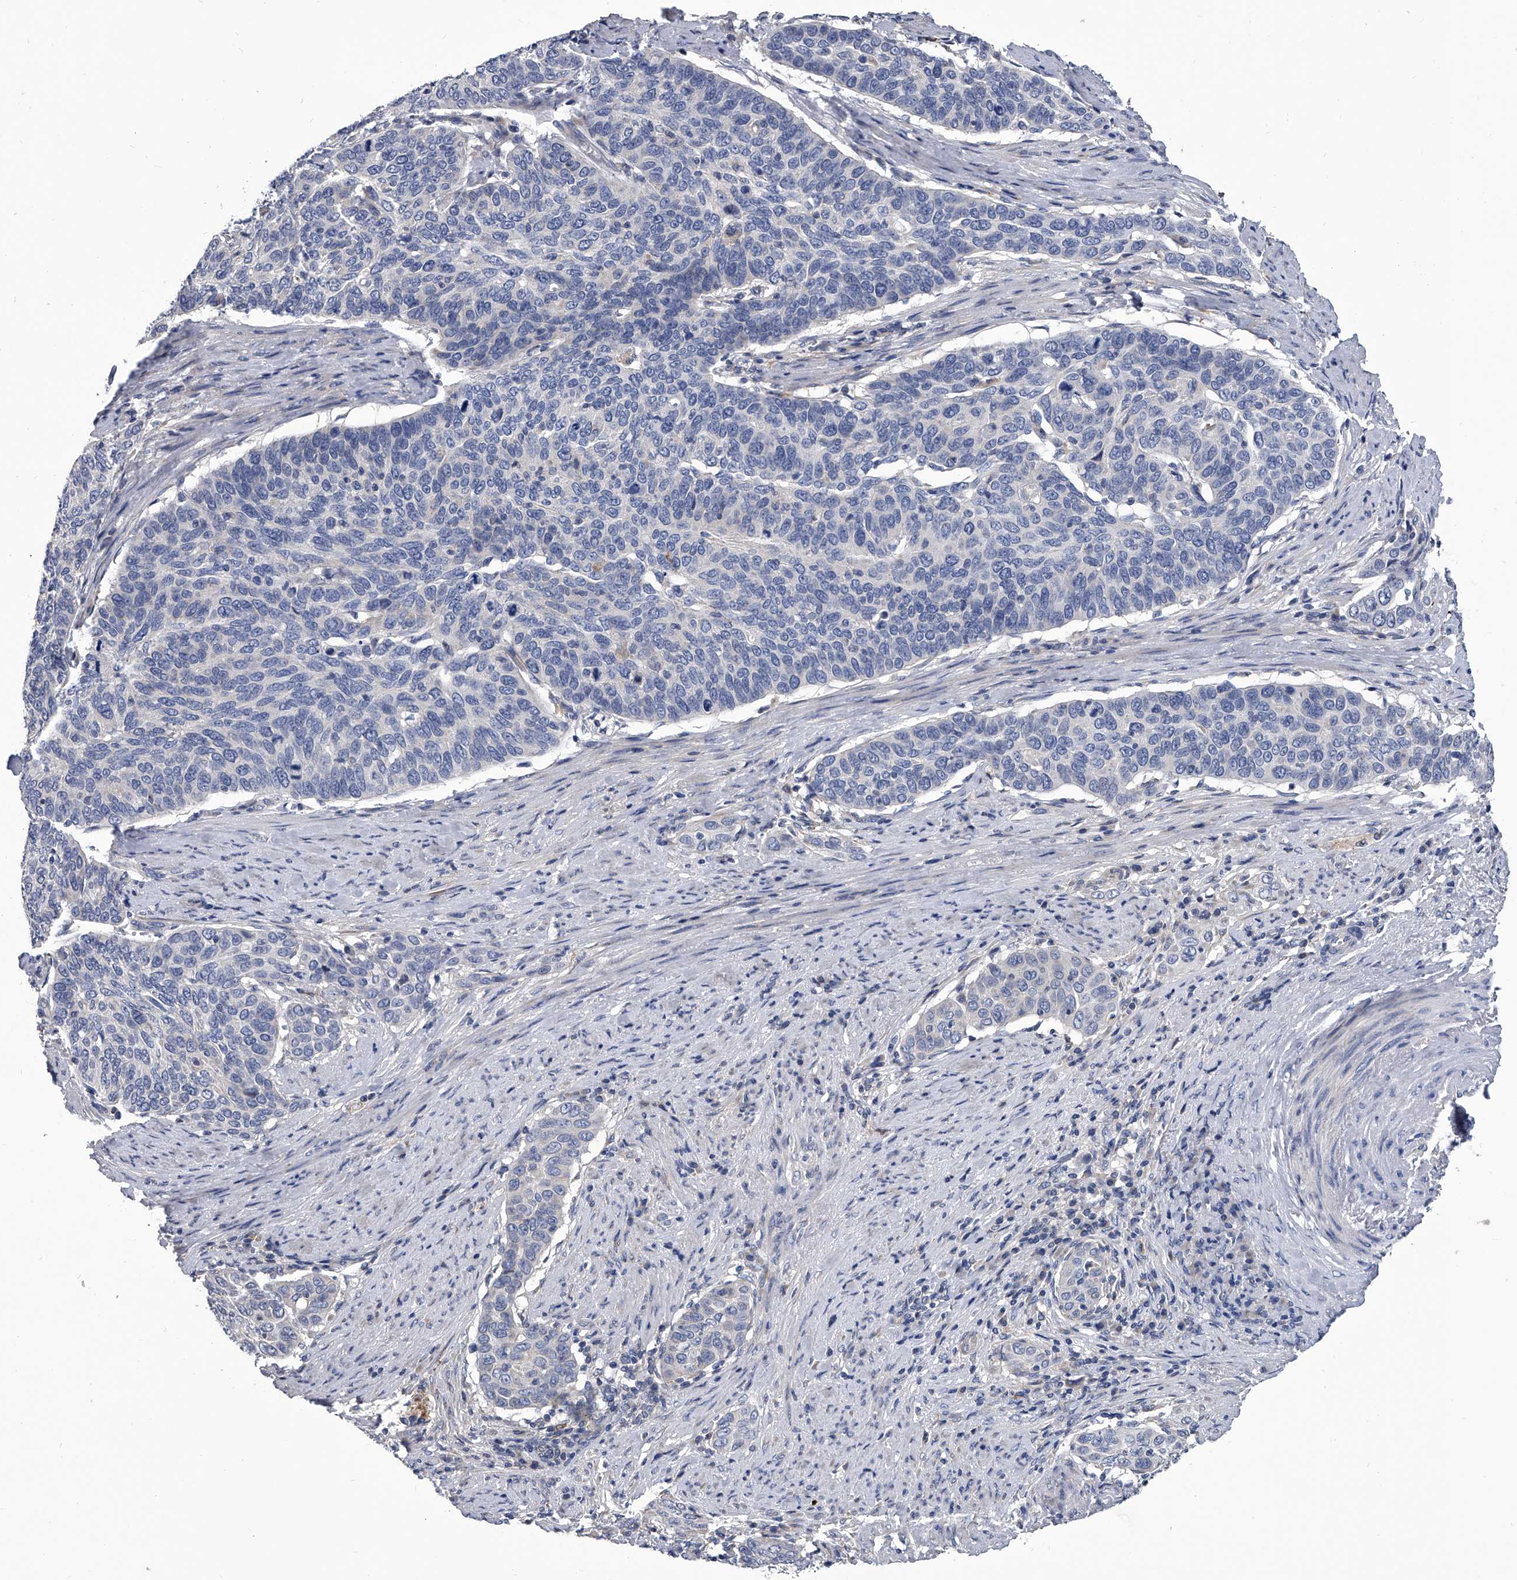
{"staining": {"intensity": "negative", "quantity": "none", "location": "none"}, "tissue": "cervical cancer", "cell_type": "Tumor cells", "image_type": "cancer", "snomed": [{"axis": "morphology", "description": "Squamous cell carcinoma, NOS"}, {"axis": "topography", "description": "Cervix"}], "caption": "This is an IHC micrograph of cervical squamous cell carcinoma. There is no expression in tumor cells.", "gene": "SPP1", "patient": {"sex": "female", "age": 60}}